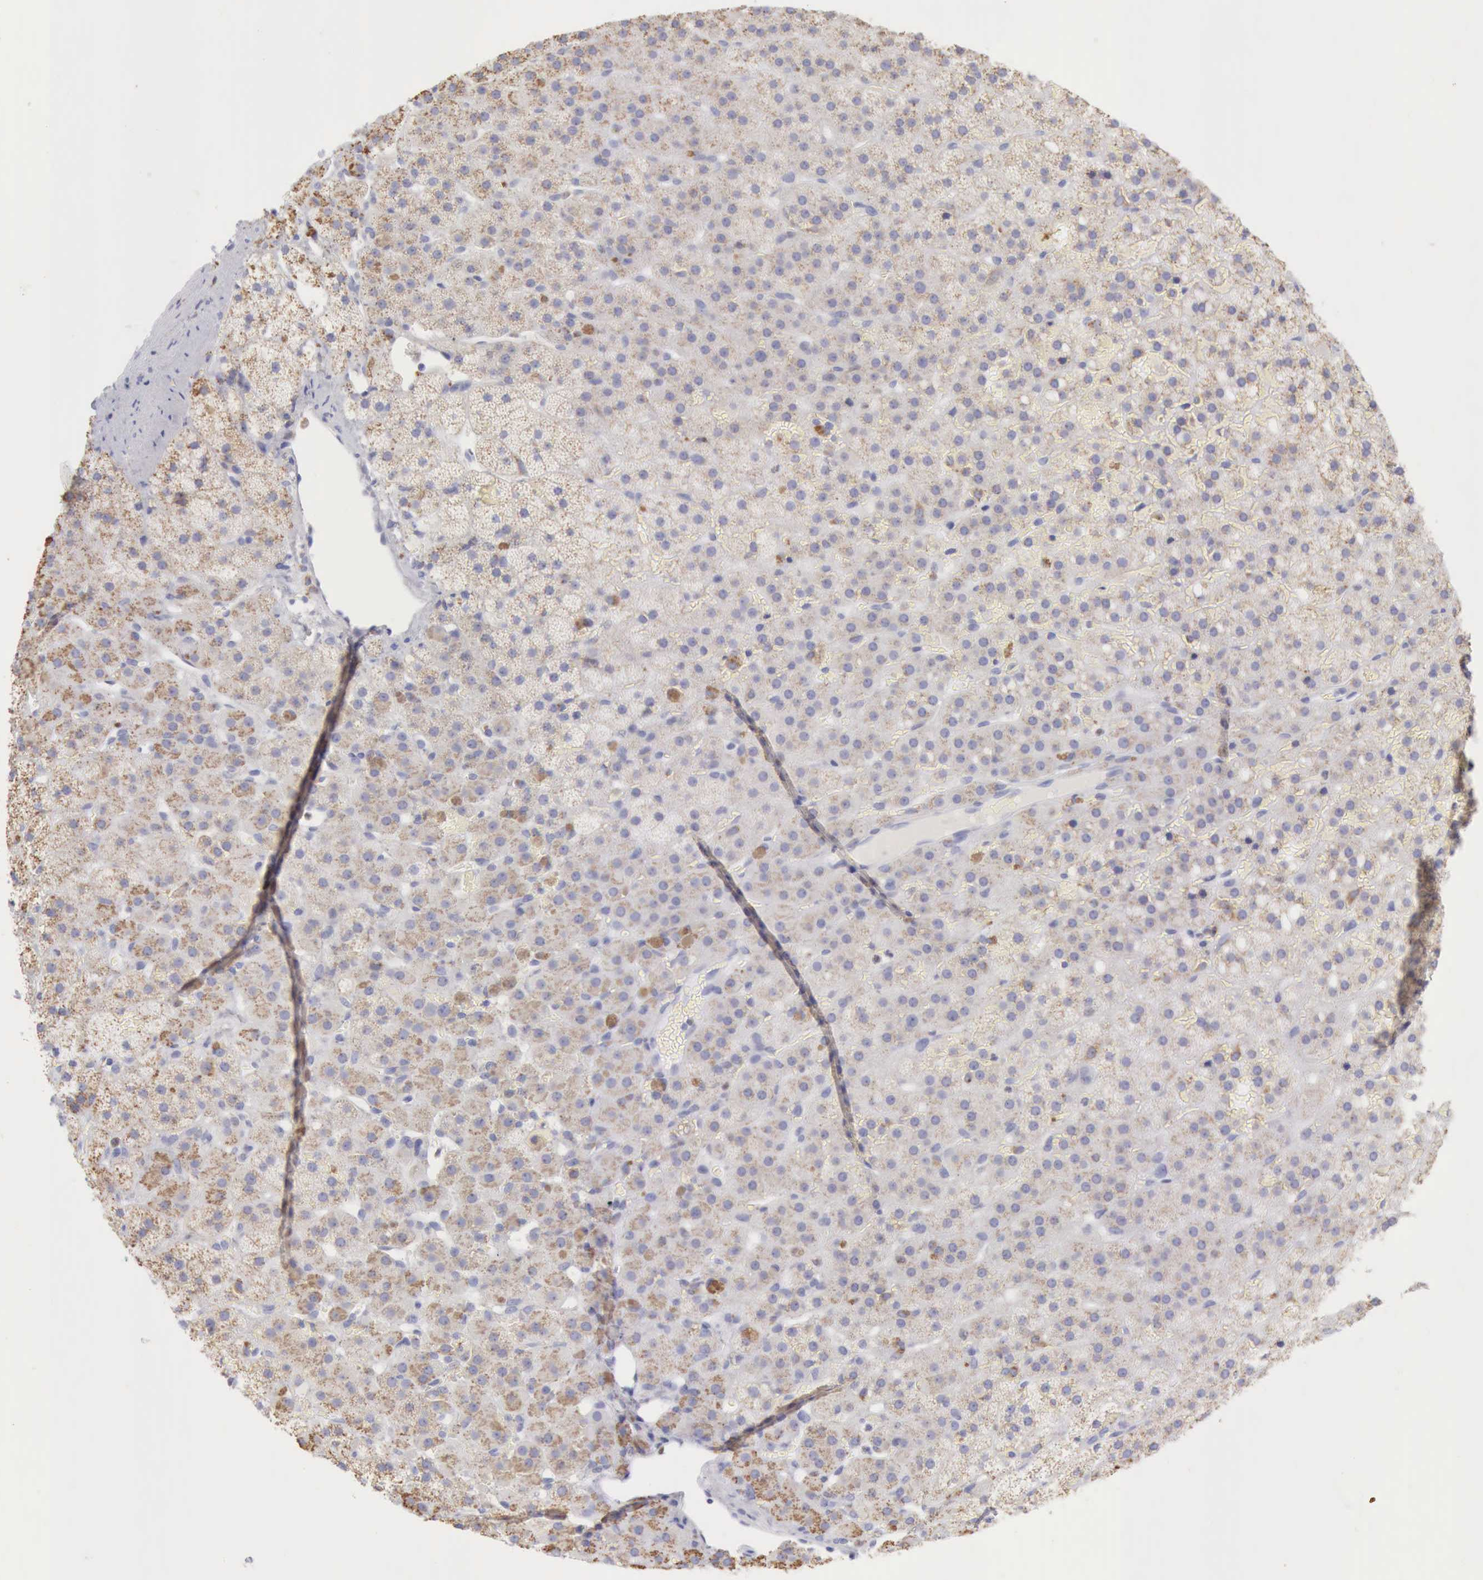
{"staining": {"intensity": "moderate", "quantity": ">75%", "location": "cytoplasmic/membranous"}, "tissue": "adrenal gland", "cell_type": "Glandular cells", "image_type": "normal", "snomed": [{"axis": "morphology", "description": "Normal tissue, NOS"}, {"axis": "topography", "description": "Adrenal gland"}], "caption": "This micrograph displays normal adrenal gland stained with immunohistochemistry (IHC) to label a protein in brown. The cytoplasmic/membranous of glandular cells show moderate positivity for the protein. Nuclei are counter-stained blue.", "gene": "CTSS", "patient": {"sex": "male", "age": 35}}